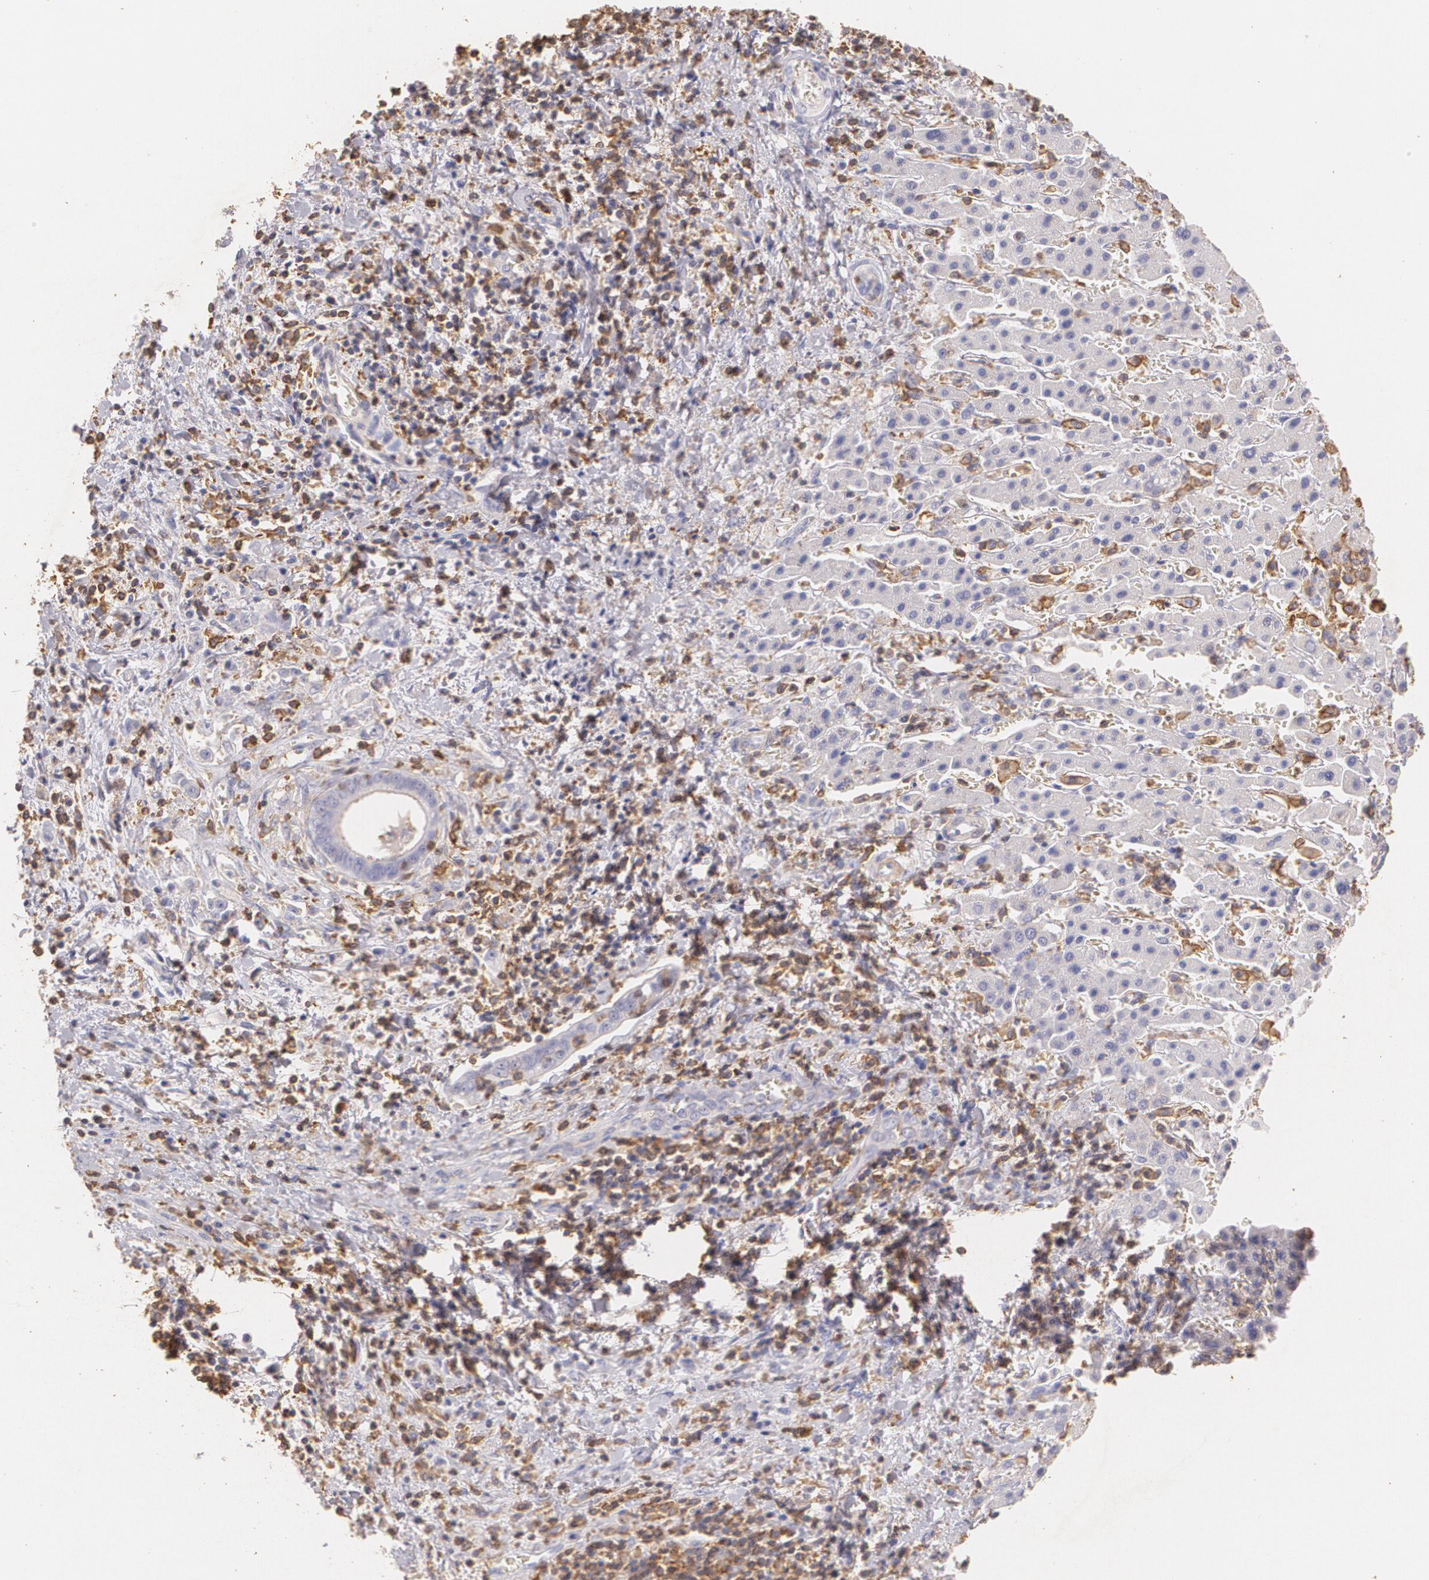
{"staining": {"intensity": "negative", "quantity": "none", "location": "none"}, "tissue": "liver cancer", "cell_type": "Tumor cells", "image_type": "cancer", "snomed": [{"axis": "morphology", "description": "Cholangiocarcinoma"}, {"axis": "topography", "description": "Liver"}], "caption": "This micrograph is of cholangiocarcinoma (liver) stained with immunohistochemistry to label a protein in brown with the nuclei are counter-stained blue. There is no expression in tumor cells. (DAB (3,3'-diaminobenzidine) immunohistochemistry (IHC) visualized using brightfield microscopy, high magnification).", "gene": "TGFBR1", "patient": {"sex": "male", "age": 57}}